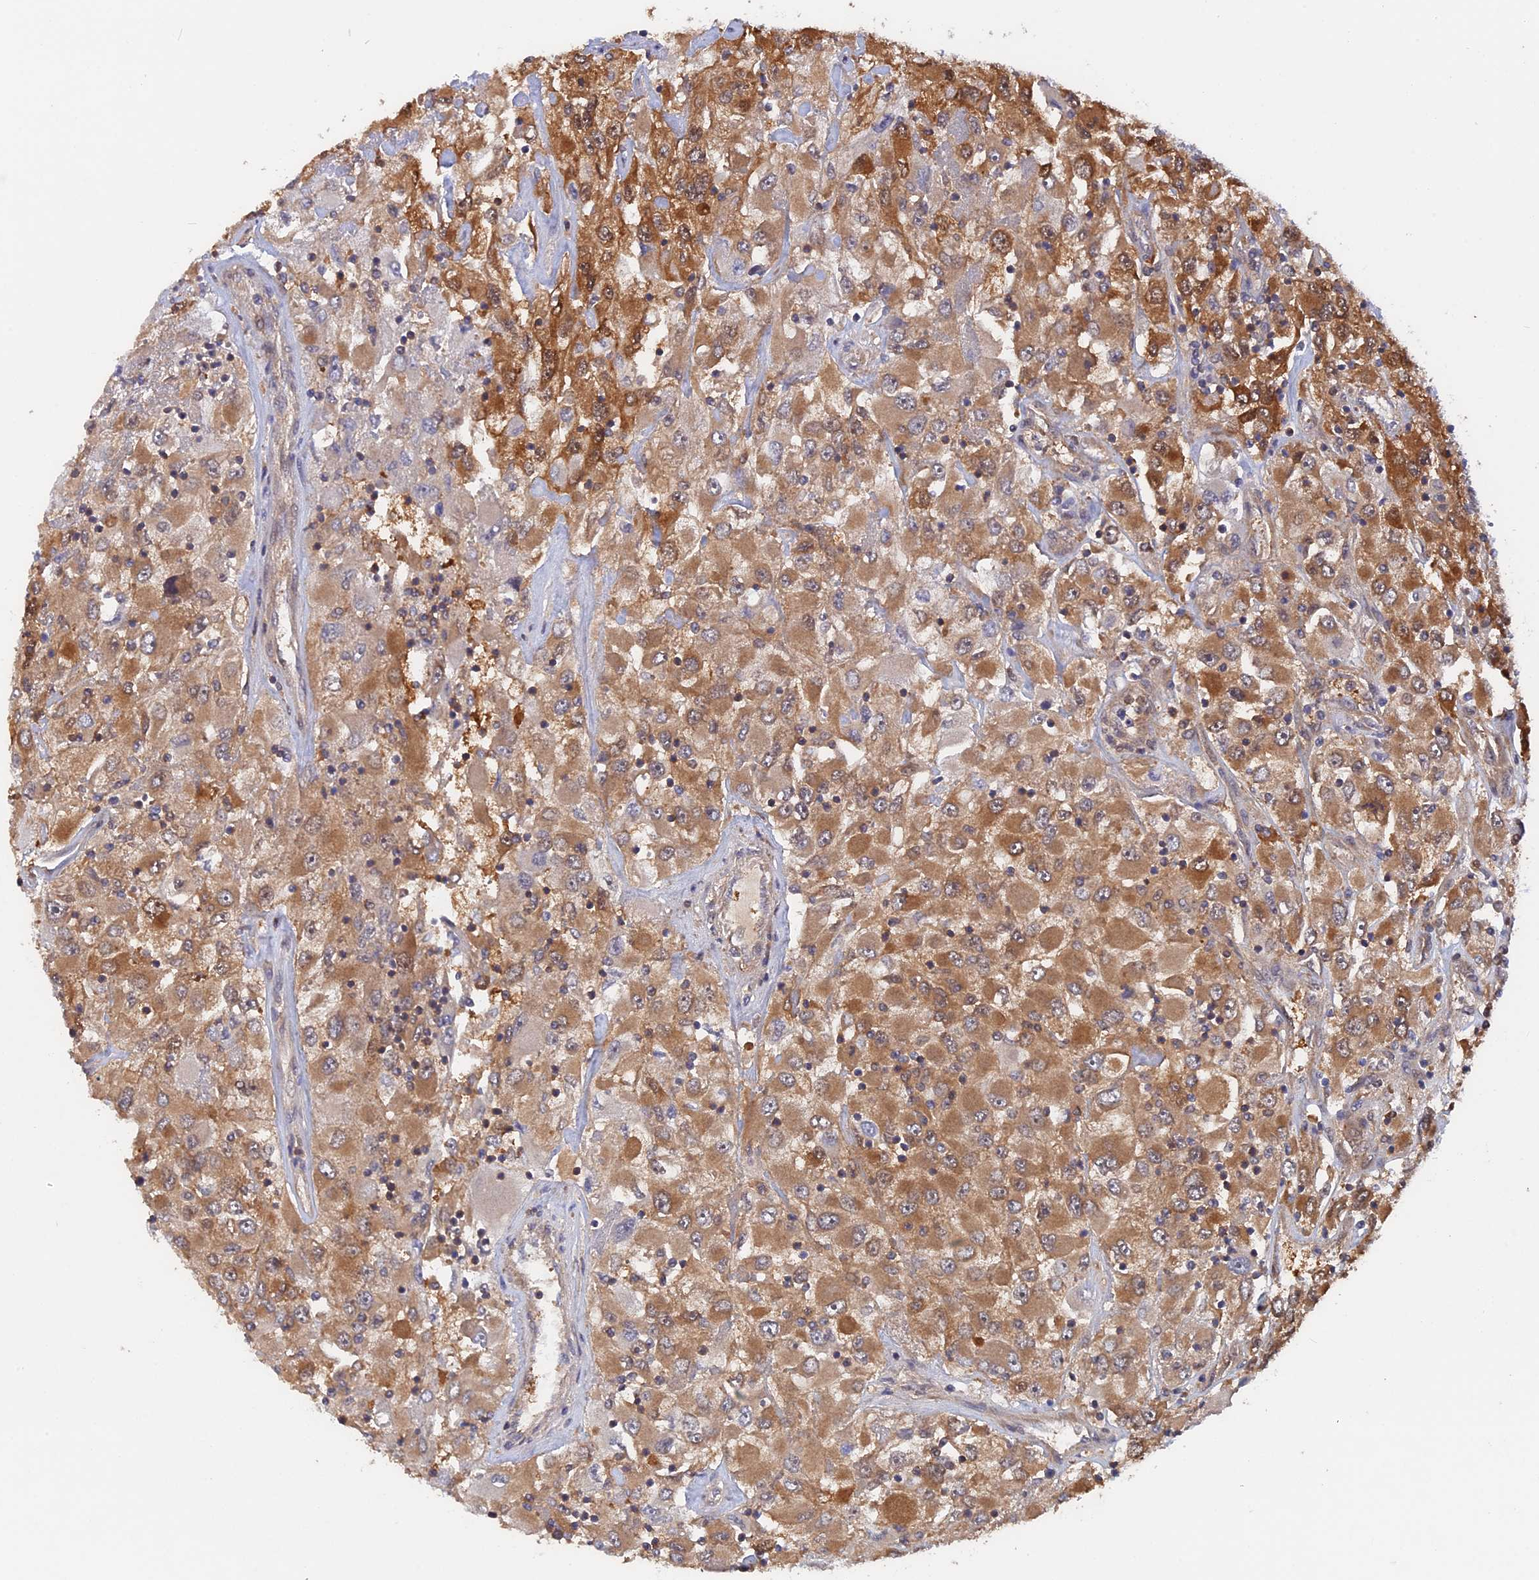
{"staining": {"intensity": "moderate", "quantity": ">75%", "location": "cytoplasmic/membranous"}, "tissue": "renal cancer", "cell_type": "Tumor cells", "image_type": "cancer", "snomed": [{"axis": "morphology", "description": "Adenocarcinoma, NOS"}, {"axis": "topography", "description": "Kidney"}], "caption": "Protein staining of renal adenocarcinoma tissue reveals moderate cytoplasmic/membranous positivity in about >75% of tumor cells.", "gene": "BLVRA", "patient": {"sex": "female", "age": 52}}